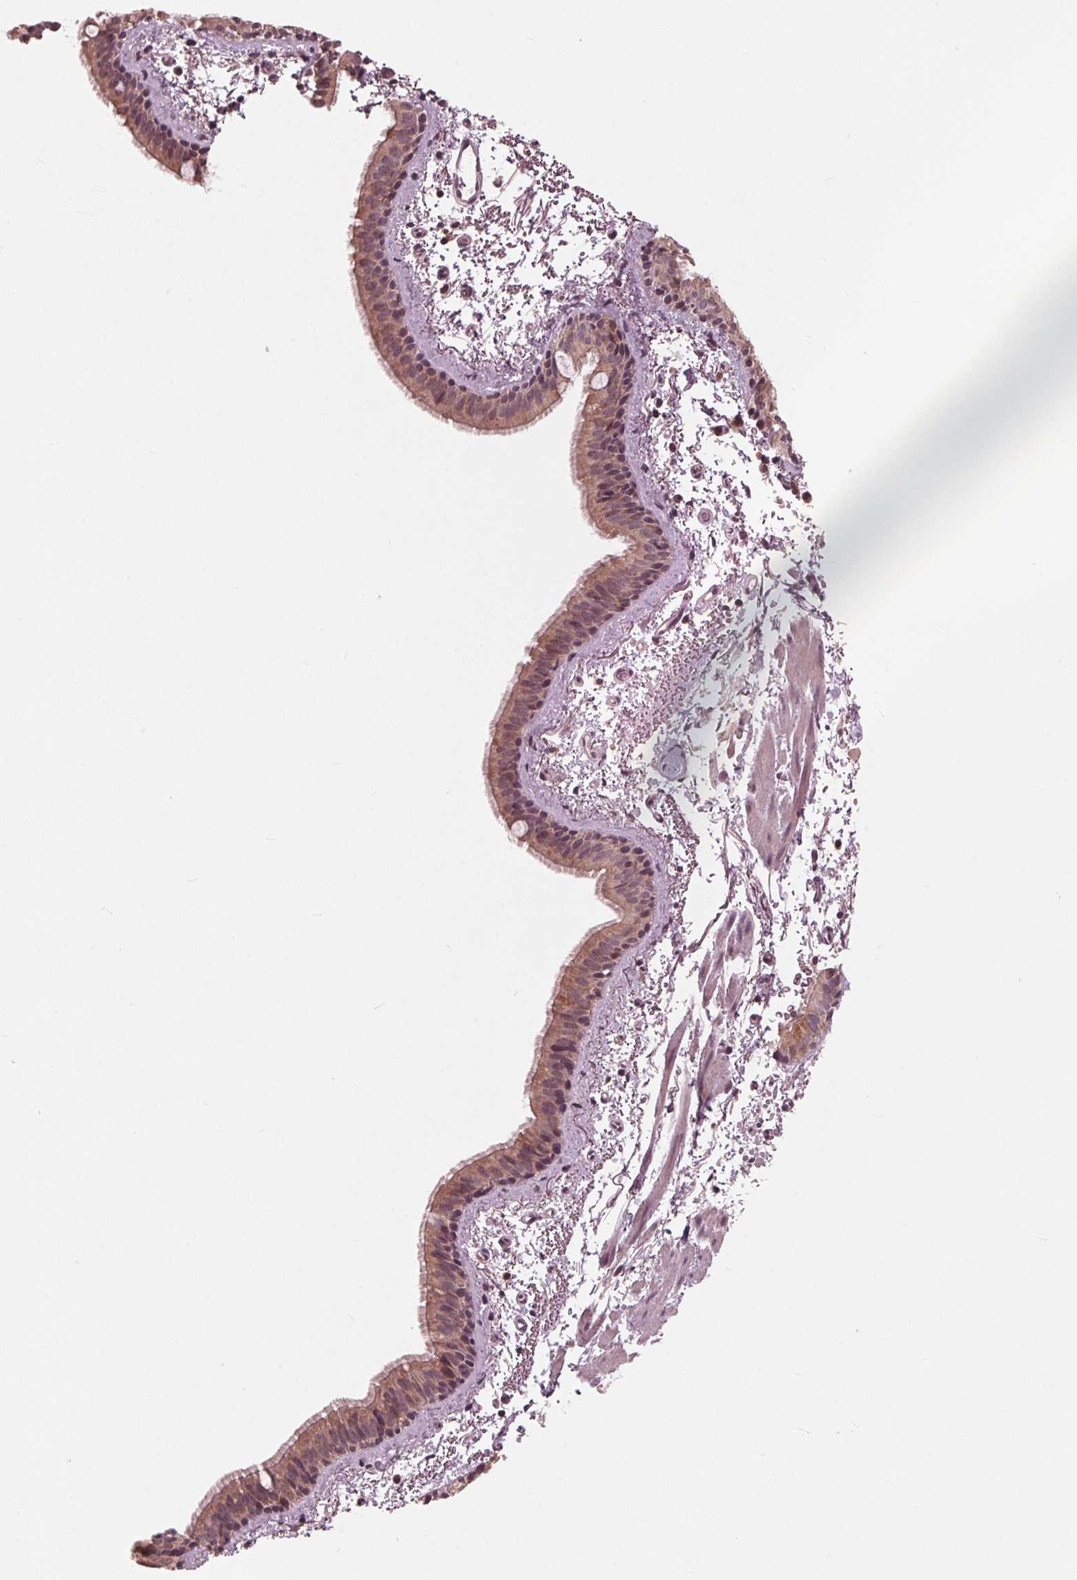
{"staining": {"intensity": "weak", "quantity": ">75%", "location": "cytoplasmic/membranous"}, "tissue": "bronchus", "cell_type": "Respiratory epithelial cells", "image_type": "normal", "snomed": [{"axis": "morphology", "description": "Normal tissue, NOS"}, {"axis": "topography", "description": "Bronchus"}], "caption": "Immunohistochemistry (DAB (3,3'-diaminobenzidine)) staining of normal human bronchus displays weak cytoplasmic/membranous protein expression in approximately >75% of respiratory epithelial cells. The staining was performed using DAB to visualize the protein expression in brown, while the nuclei were stained in blue with hematoxylin (Magnification: 20x).", "gene": "UBALD1", "patient": {"sex": "female", "age": 61}}